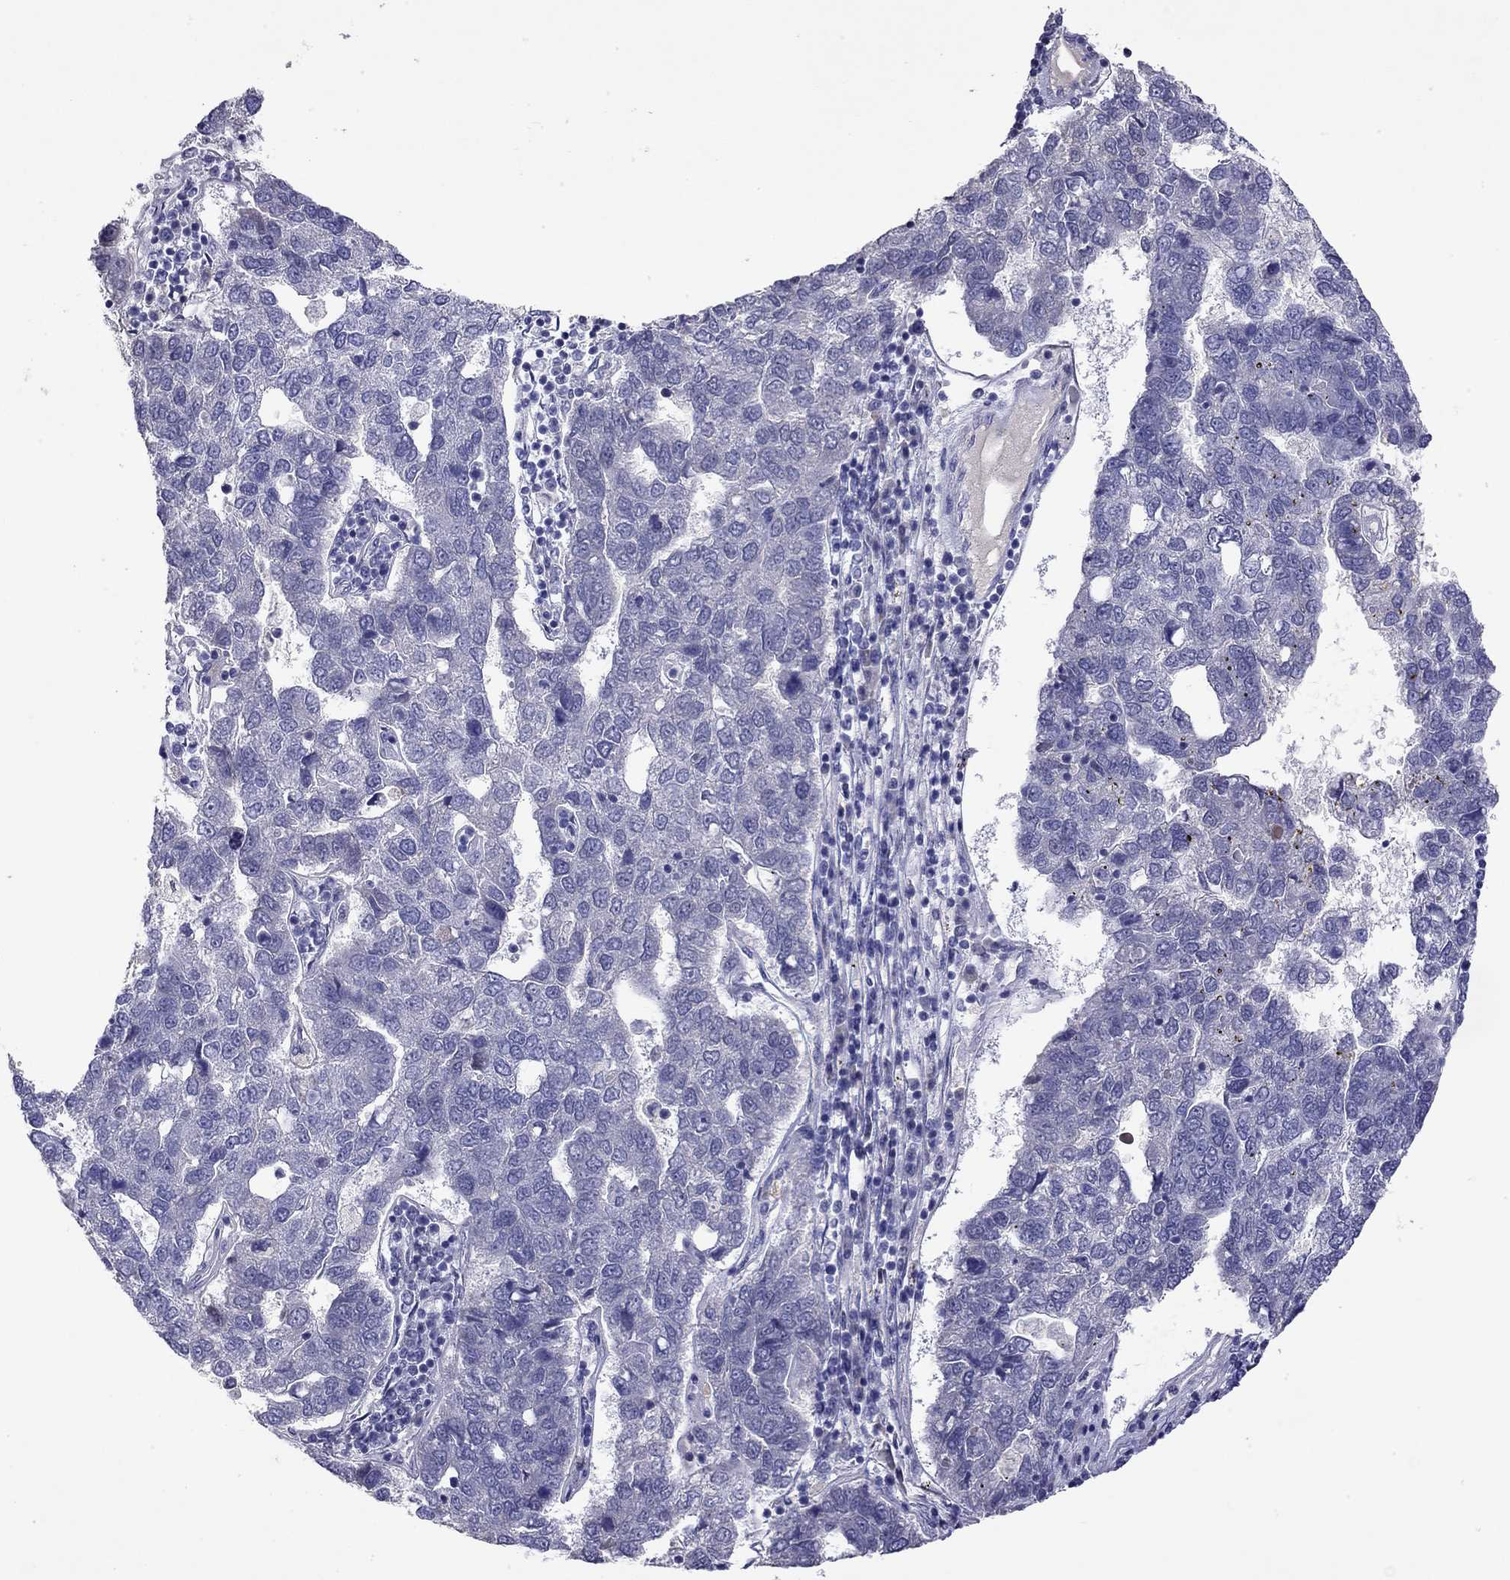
{"staining": {"intensity": "negative", "quantity": "none", "location": "none"}, "tissue": "pancreatic cancer", "cell_type": "Tumor cells", "image_type": "cancer", "snomed": [{"axis": "morphology", "description": "Adenocarcinoma, NOS"}, {"axis": "topography", "description": "Pancreas"}], "caption": "A high-resolution photomicrograph shows immunohistochemistry (IHC) staining of adenocarcinoma (pancreatic), which reveals no significant staining in tumor cells.", "gene": "WNK3", "patient": {"sex": "female", "age": 61}}